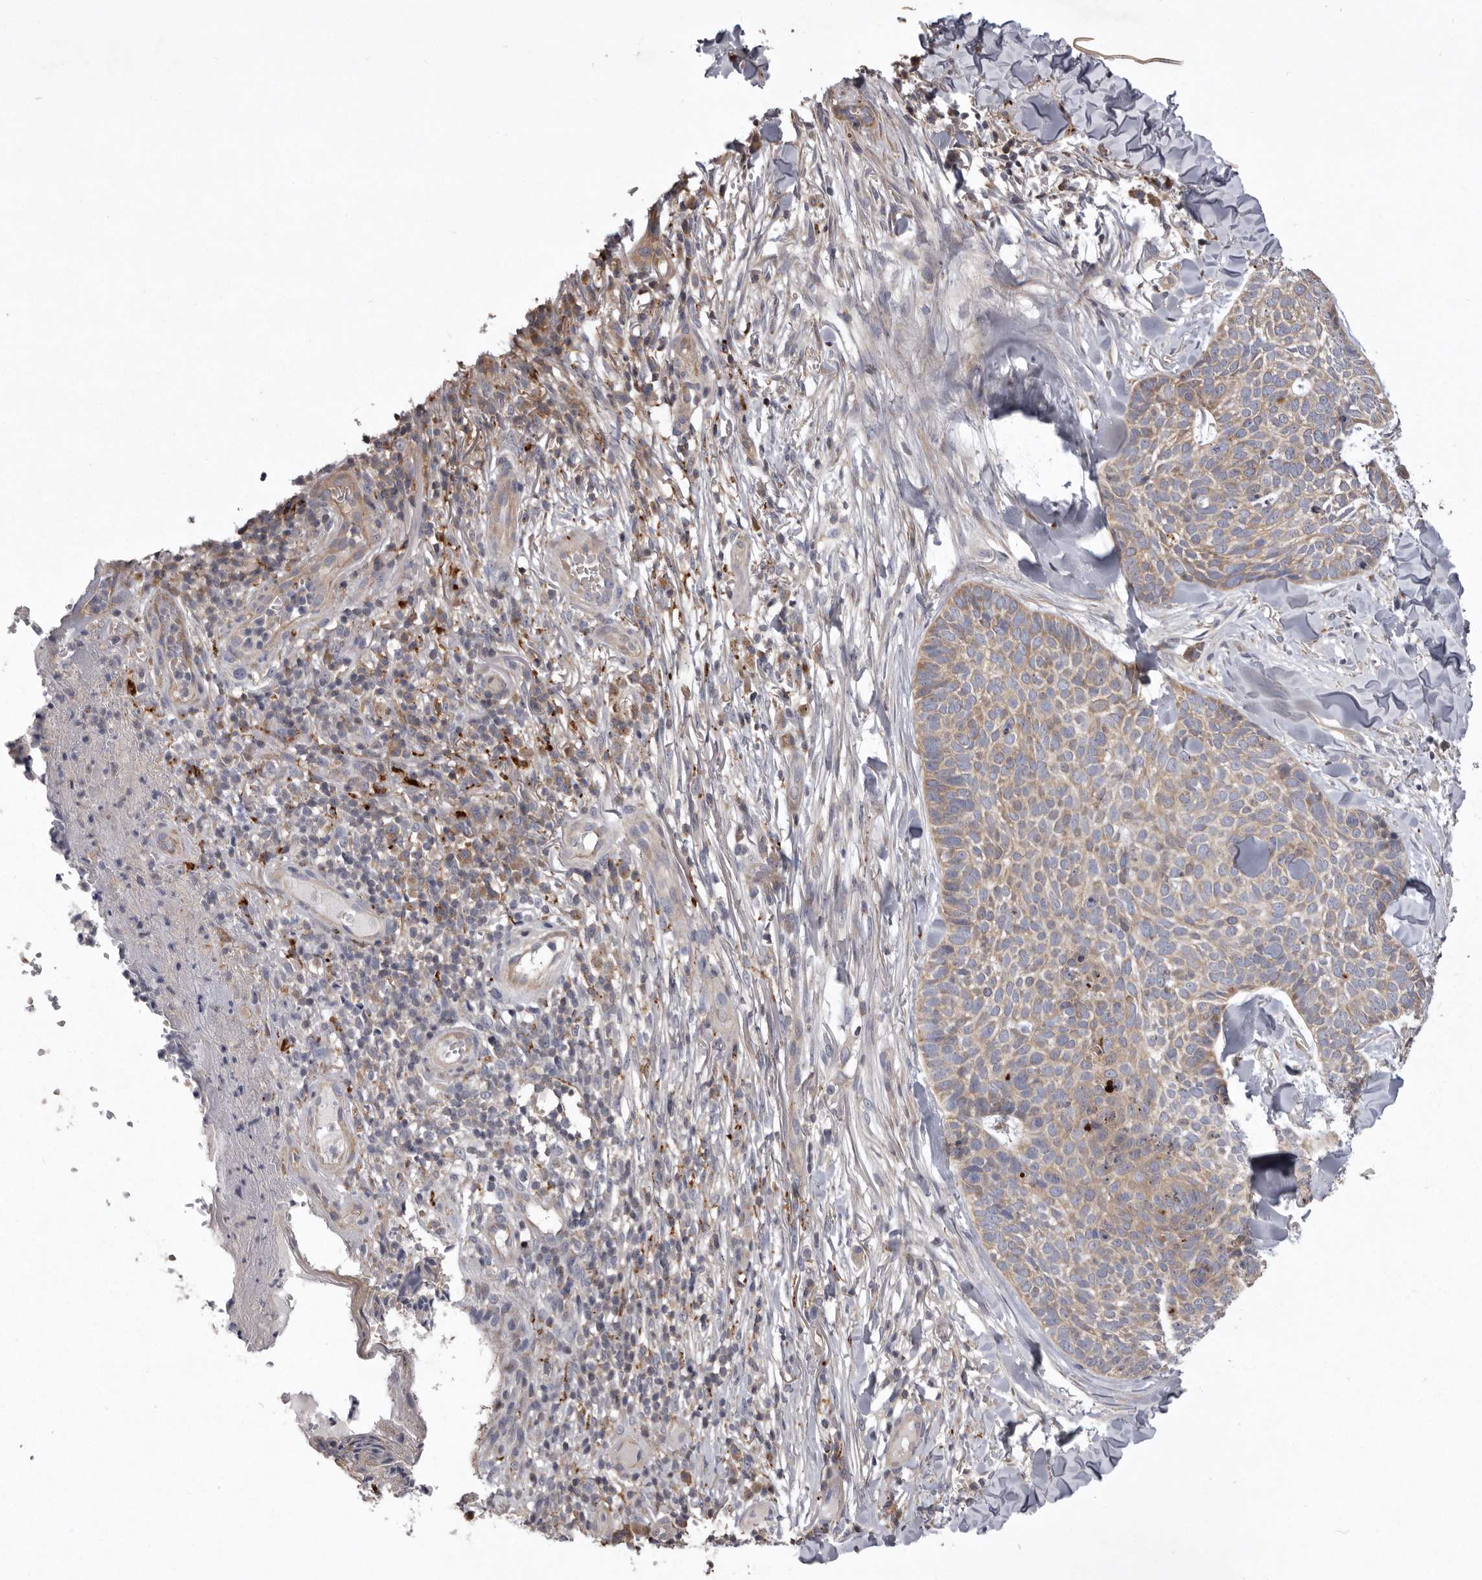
{"staining": {"intensity": "weak", "quantity": ">75%", "location": "cytoplasmic/membranous"}, "tissue": "skin cancer", "cell_type": "Tumor cells", "image_type": "cancer", "snomed": [{"axis": "morphology", "description": "Normal tissue, NOS"}, {"axis": "morphology", "description": "Basal cell carcinoma"}, {"axis": "topography", "description": "Skin"}], "caption": "Basal cell carcinoma (skin) was stained to show a protein in brown. There is low levels of weak cytoplasmic/membranous staining in approximately >75% of tumor cells.", "gene": "WDR47", "patient": {"sex": "male", "age": 67}}